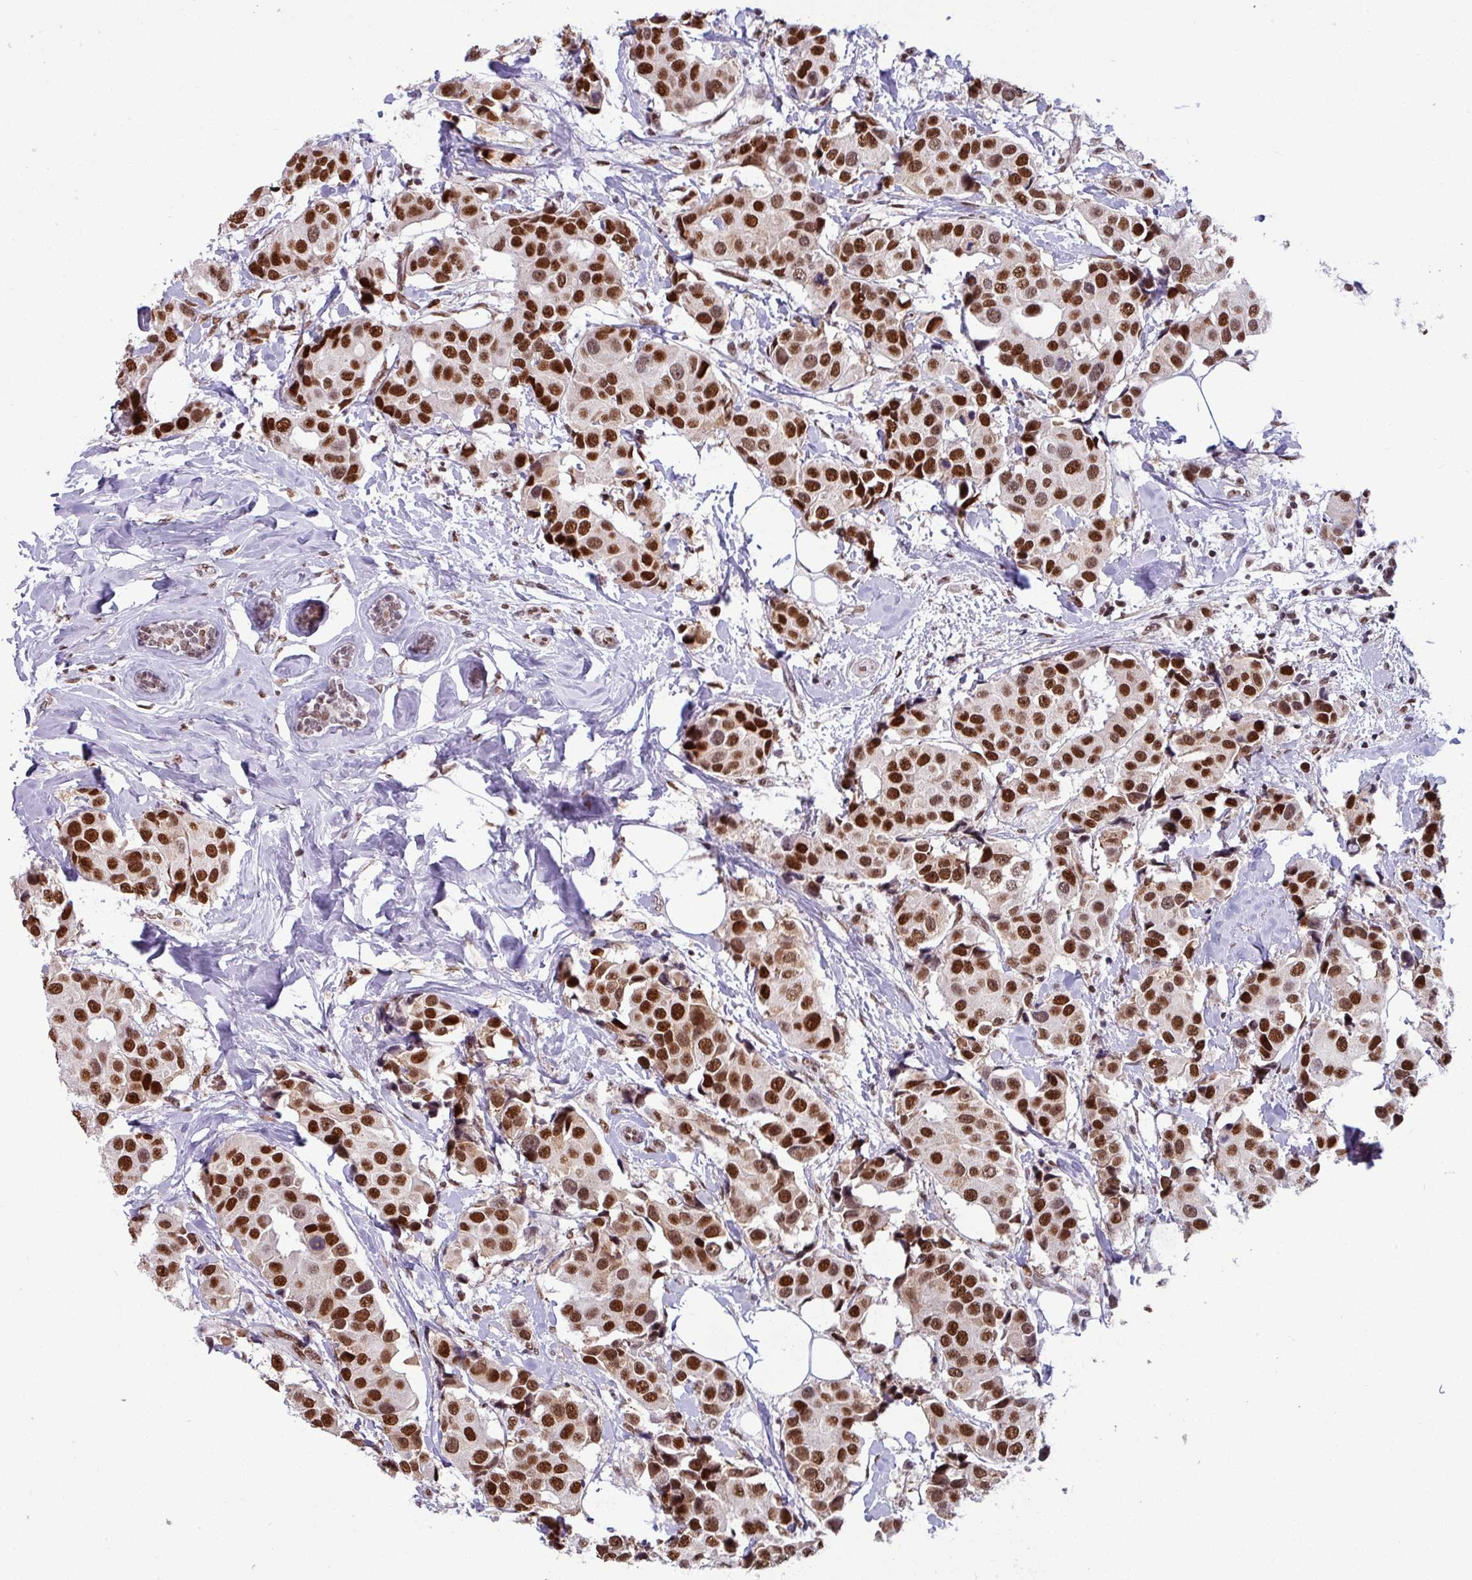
{"staining": {"intensity": "strong", "quantity": ">75%", "location": "nuclear"}, "tissue": "breast cancer", "cell_type": "Tumor cells", "image_type": "cancer", "snomed": [{"axis": "morphology", "description": "Normal tissue, NOS"}, {"axis": "morphology", "description": "Duct carcinoma"}, {"axis": "topography", "description": "Breast"}], "caption": "A high-resolution micrograph shows IHC staining of breast cancer, which reveals strong nuclear staining in approximately >75% of tumor cells.", "gene": "TDG", "patient": {"sex": "female", "age": 39}}